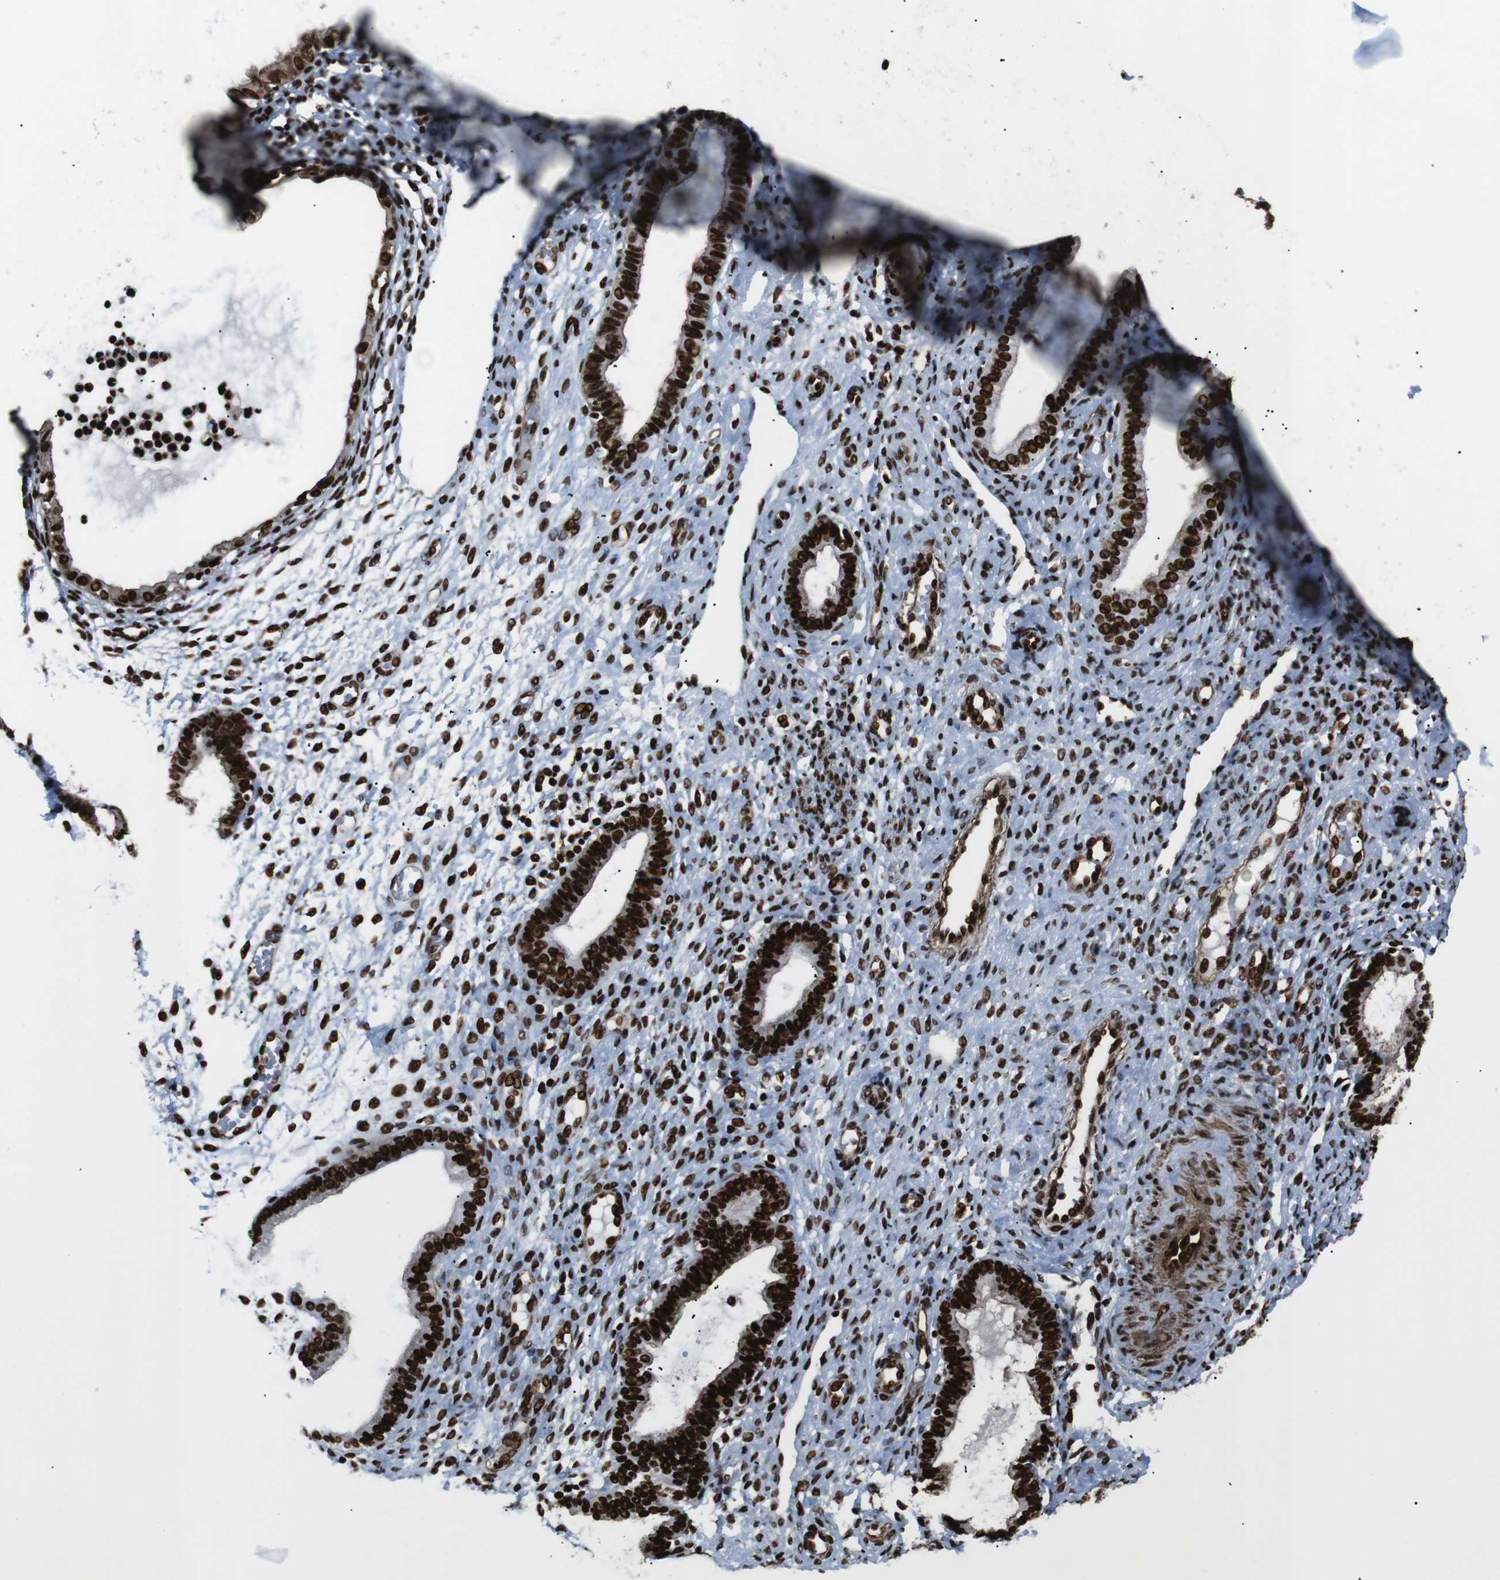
{"staining": {"intensity": "strong", "quantity": ">75%", "location": "nuclear"}, "tissue": "endometrium", "cell_type": "Cells in endometrial stroma", "image_type": "normal", "snomed": [{"axis": "morphology", "description": "Normal tissue, NOS"}, {"axis": "topography", "description": "Endometrium"}], "caption": "DAB immunohistochemical staining of unremarkable human endometrium reveals strong nuclear protein positivity in approximately >75% of cells in endometrial stroma.", "gene": "HNRNPU", "patient": {"sex": "female", "age": 61}}